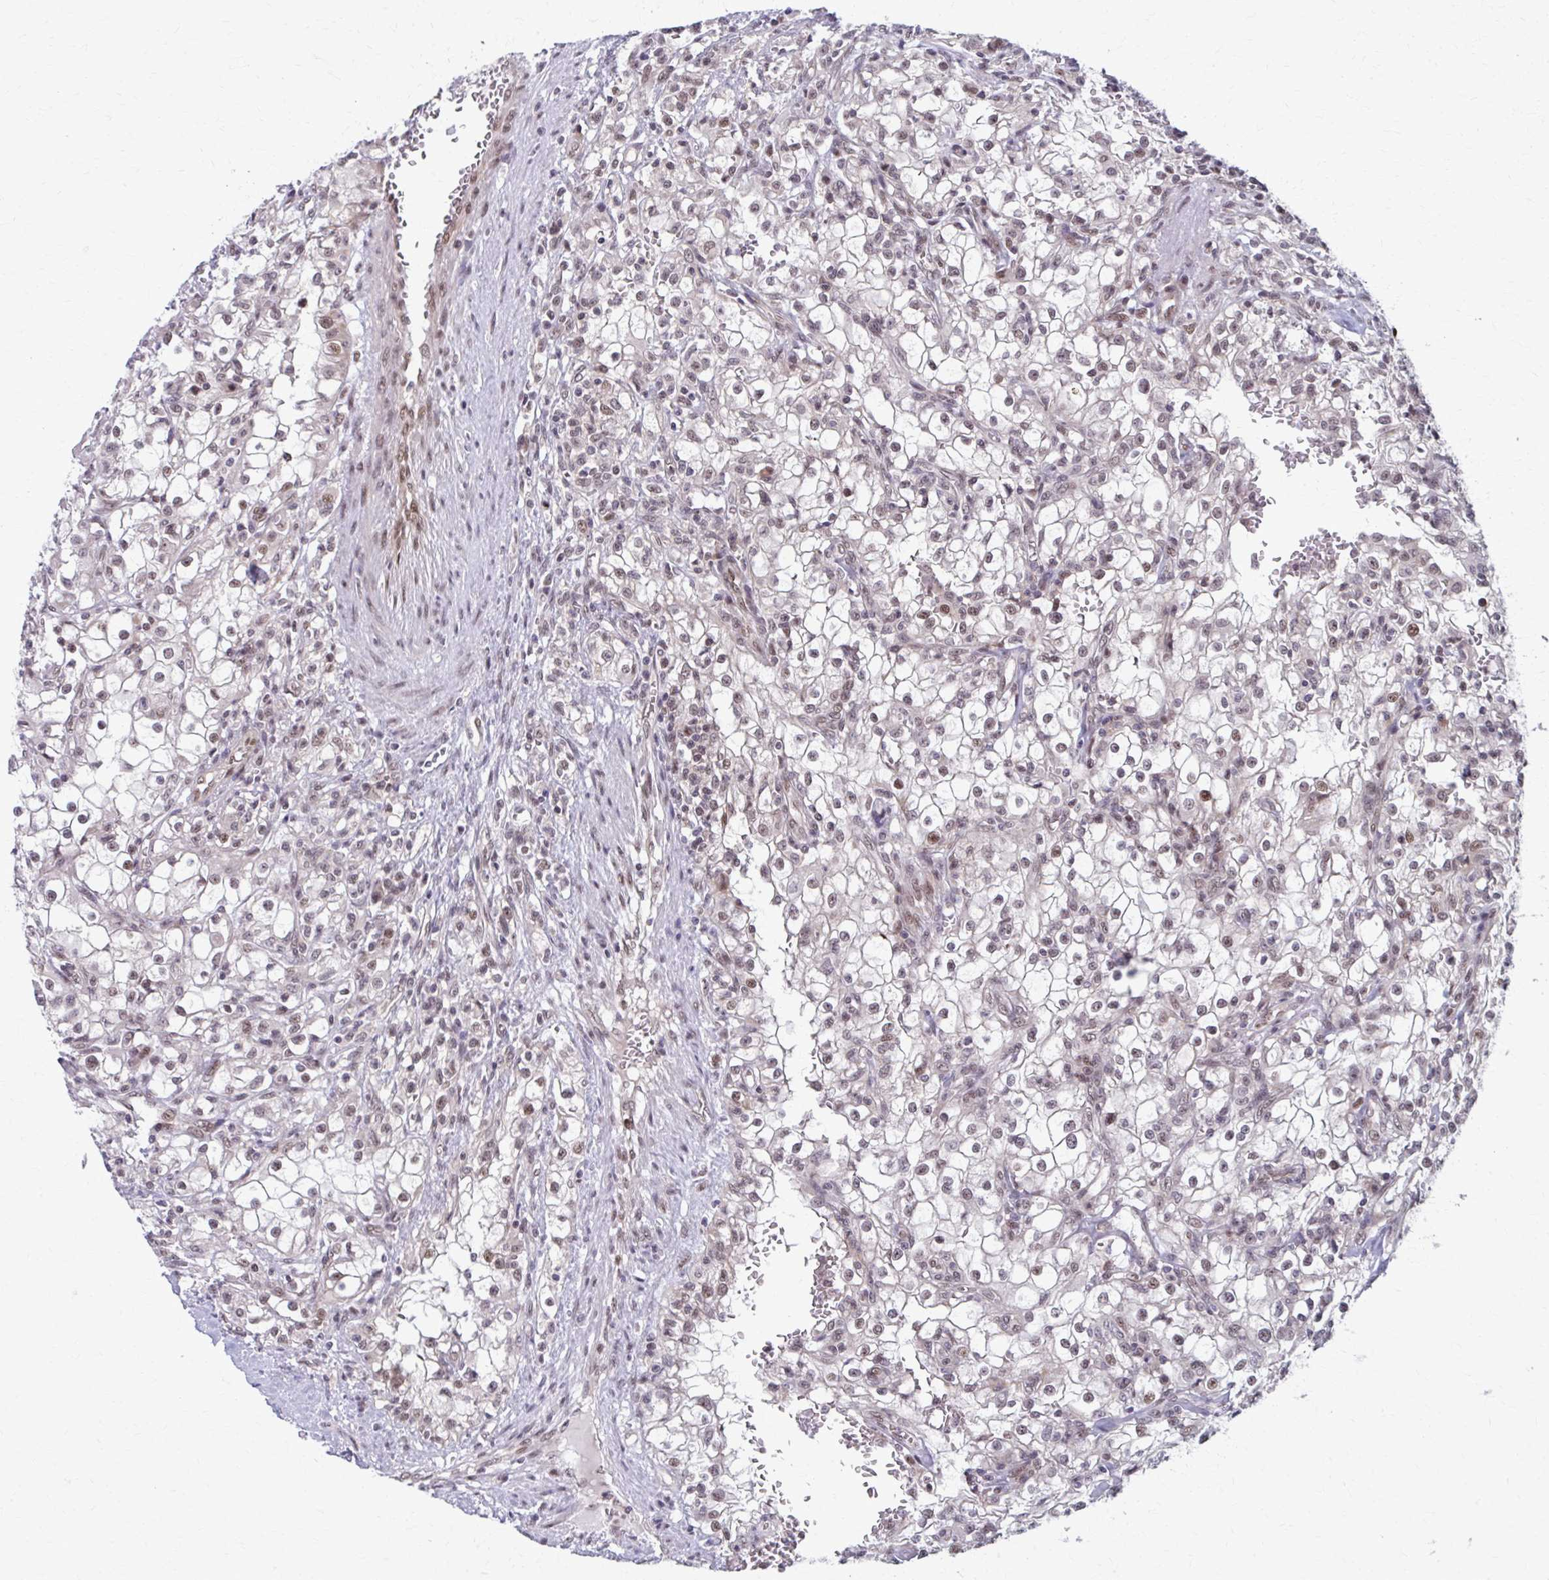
{"staining": {"intensity": "weak", "quantity": ">75%", "location": "nuclear"}, "tissue": "renal cancer", "cell_type": "Tumor cells", "image_type": "cancer", "snomed": [{"axis": "morphology", "description": "Adenocarcinoma, NOS"}, {"axis": "topography", "description": "Kidney"}], "caption": "This micrograph exhibits immunohistochemistry (IHC) staining of renal cancer, with low weak nuclear positivity in about >75% of tumor cells.", "gene": "SETBP1", "patient": {"sex": "female", "age": 74}}